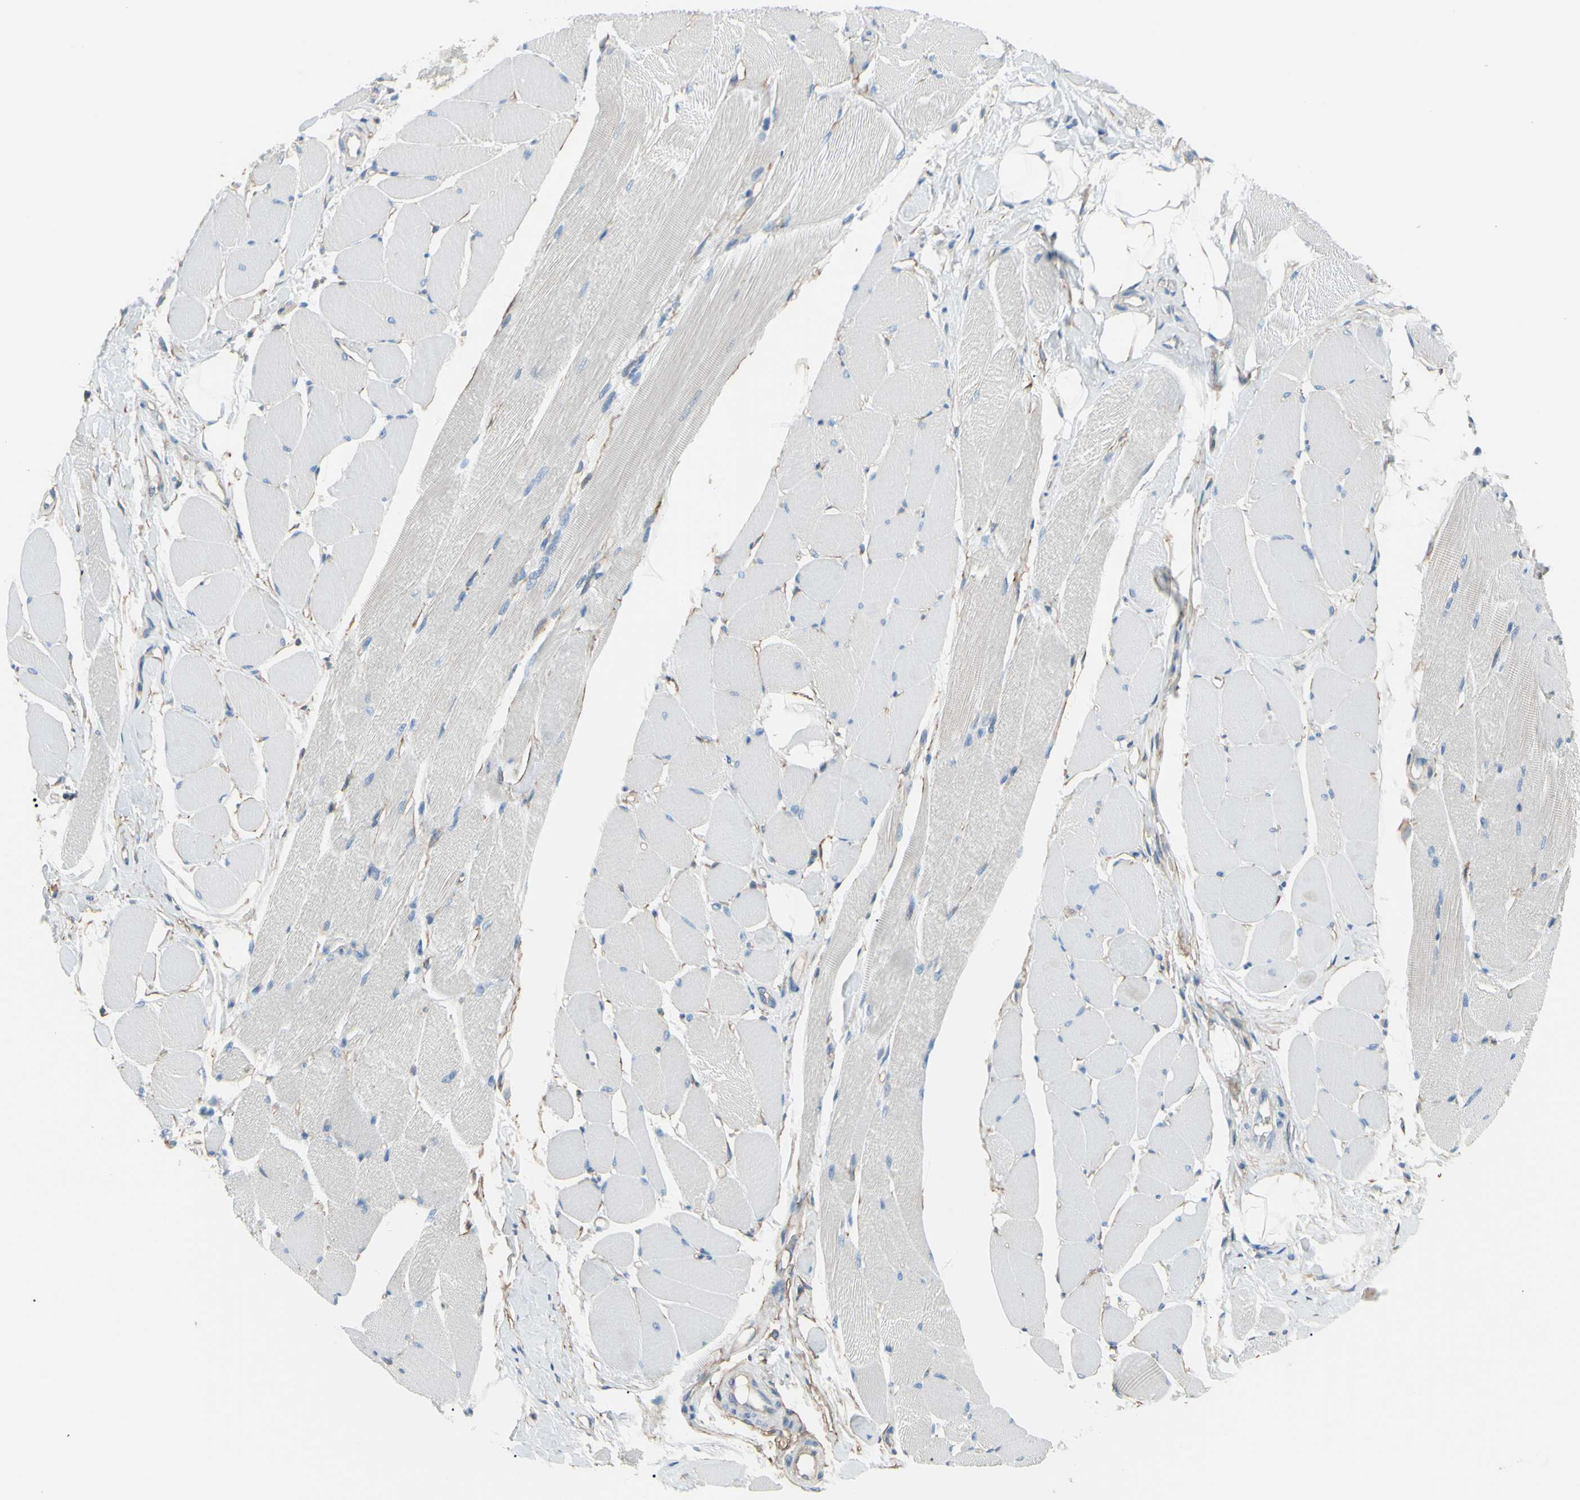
{"staining": {"intensity": "negative", "quantity": "none", "location": "none"}, "tissue": "skeletal muscle", "cell_type": "Myocytes", "image_type": "normal", "snomed": [{"axis": "morphology", "description": "Normal tissue, NOS"}, {"axis": "topography", "description": "Skeletal muscle"}, {"axis": "topography", "description": "Peripheral nerve tissue"}], "caption": "The photomicrograph shows no significant positivity in myocytes of skeletal muscle.", "gene": "ADD1", "patient": {"sex": "female", "age": 84}}